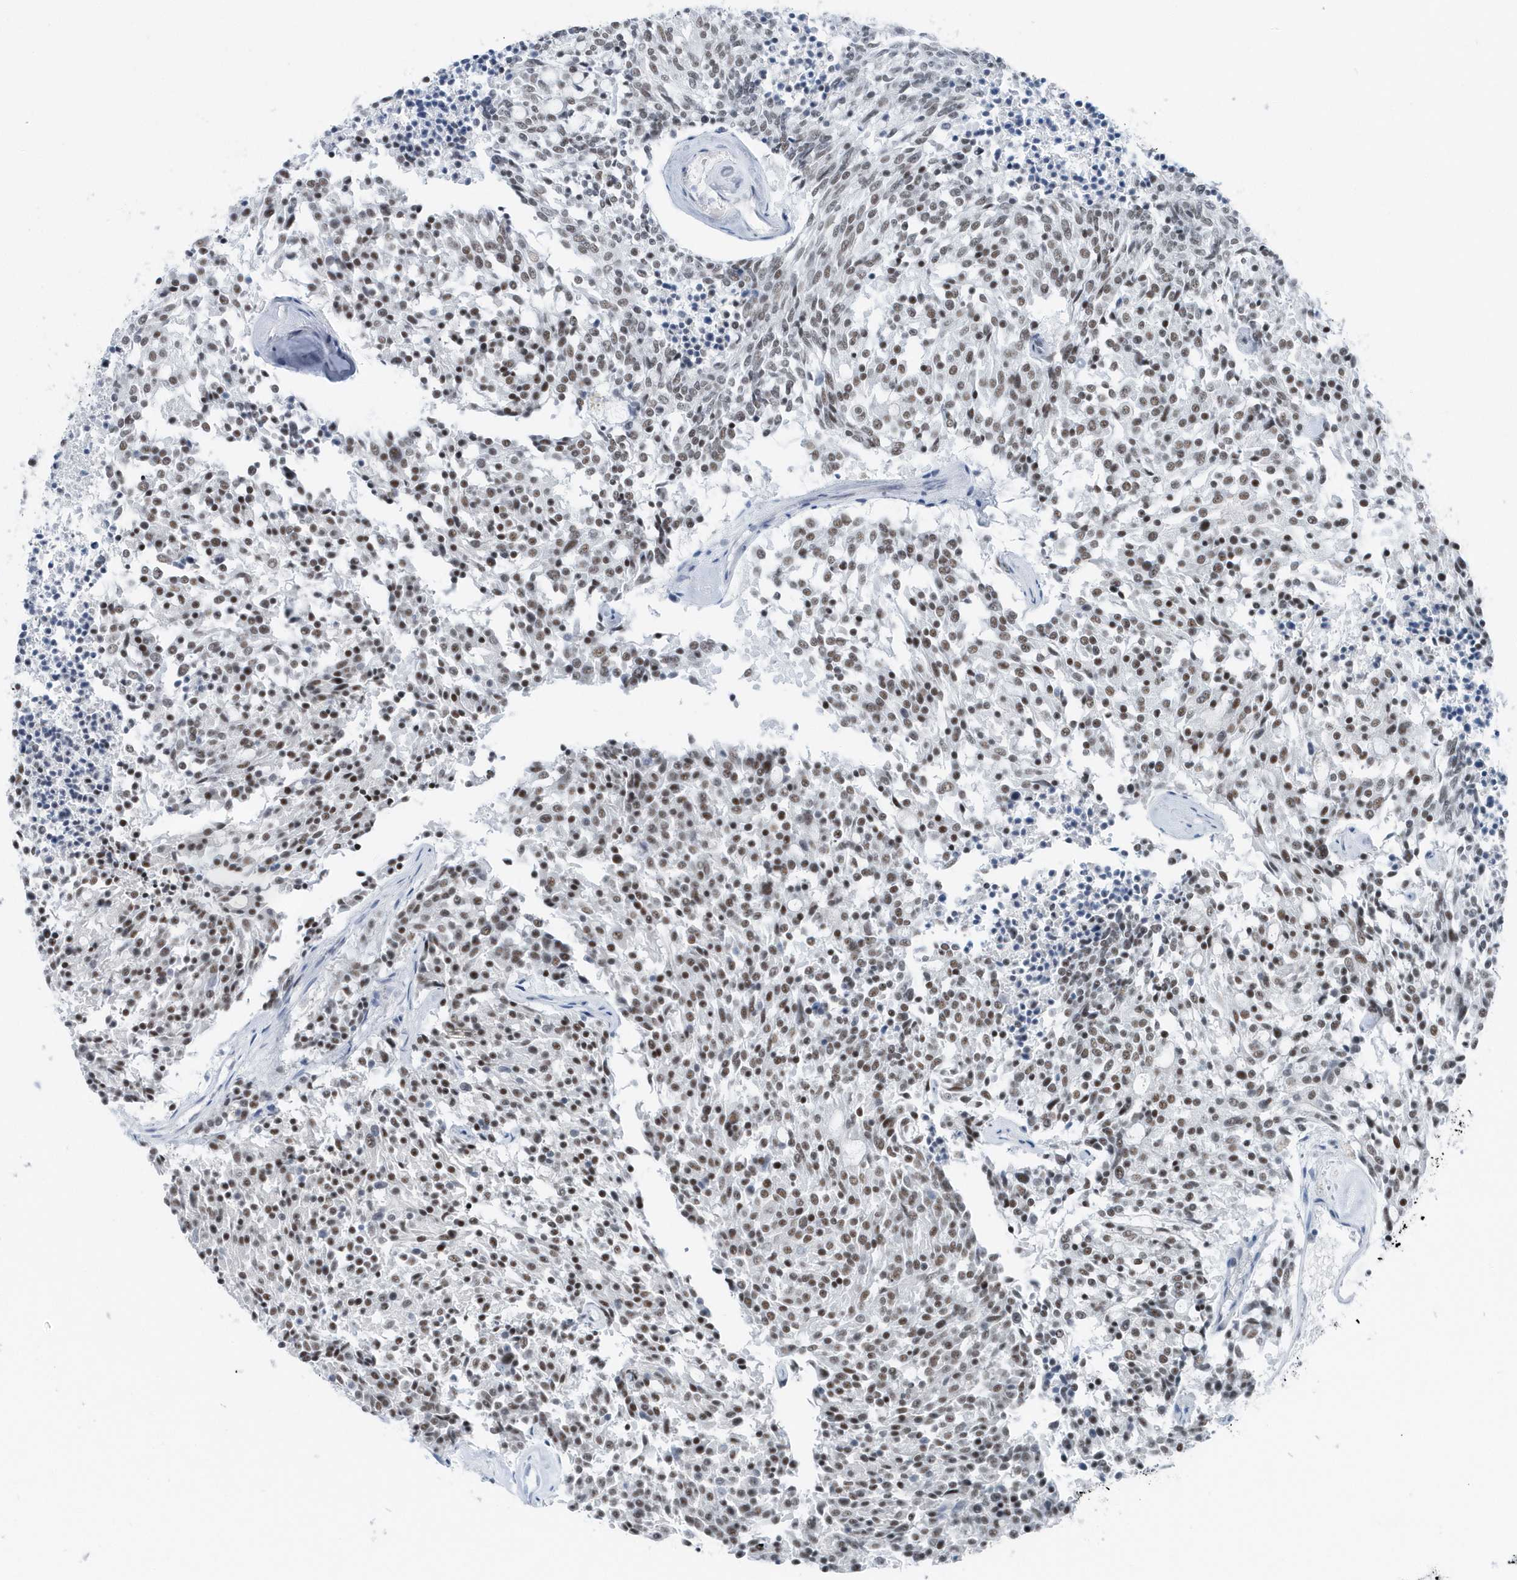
{"staining": {"intensity": "moderate", "quantity": ">75%", "location": "nuclear"}, "tissue": "carcinoid", "cell_type": "Tumor cells", "image_type": "cancer", "snomed": [{"axis": "morphology", "description": "Carcinoid, malignant, NOS"}, {"axis": "topography", "description": "Pancreas"}], "caption": "Human carcinoid stained for a protein (brown) displays moderate nuclear positive expression in about >75% of tumor cells.", "gene": "FIP1L1", "patient": {"sex": "female", "age": 54}}